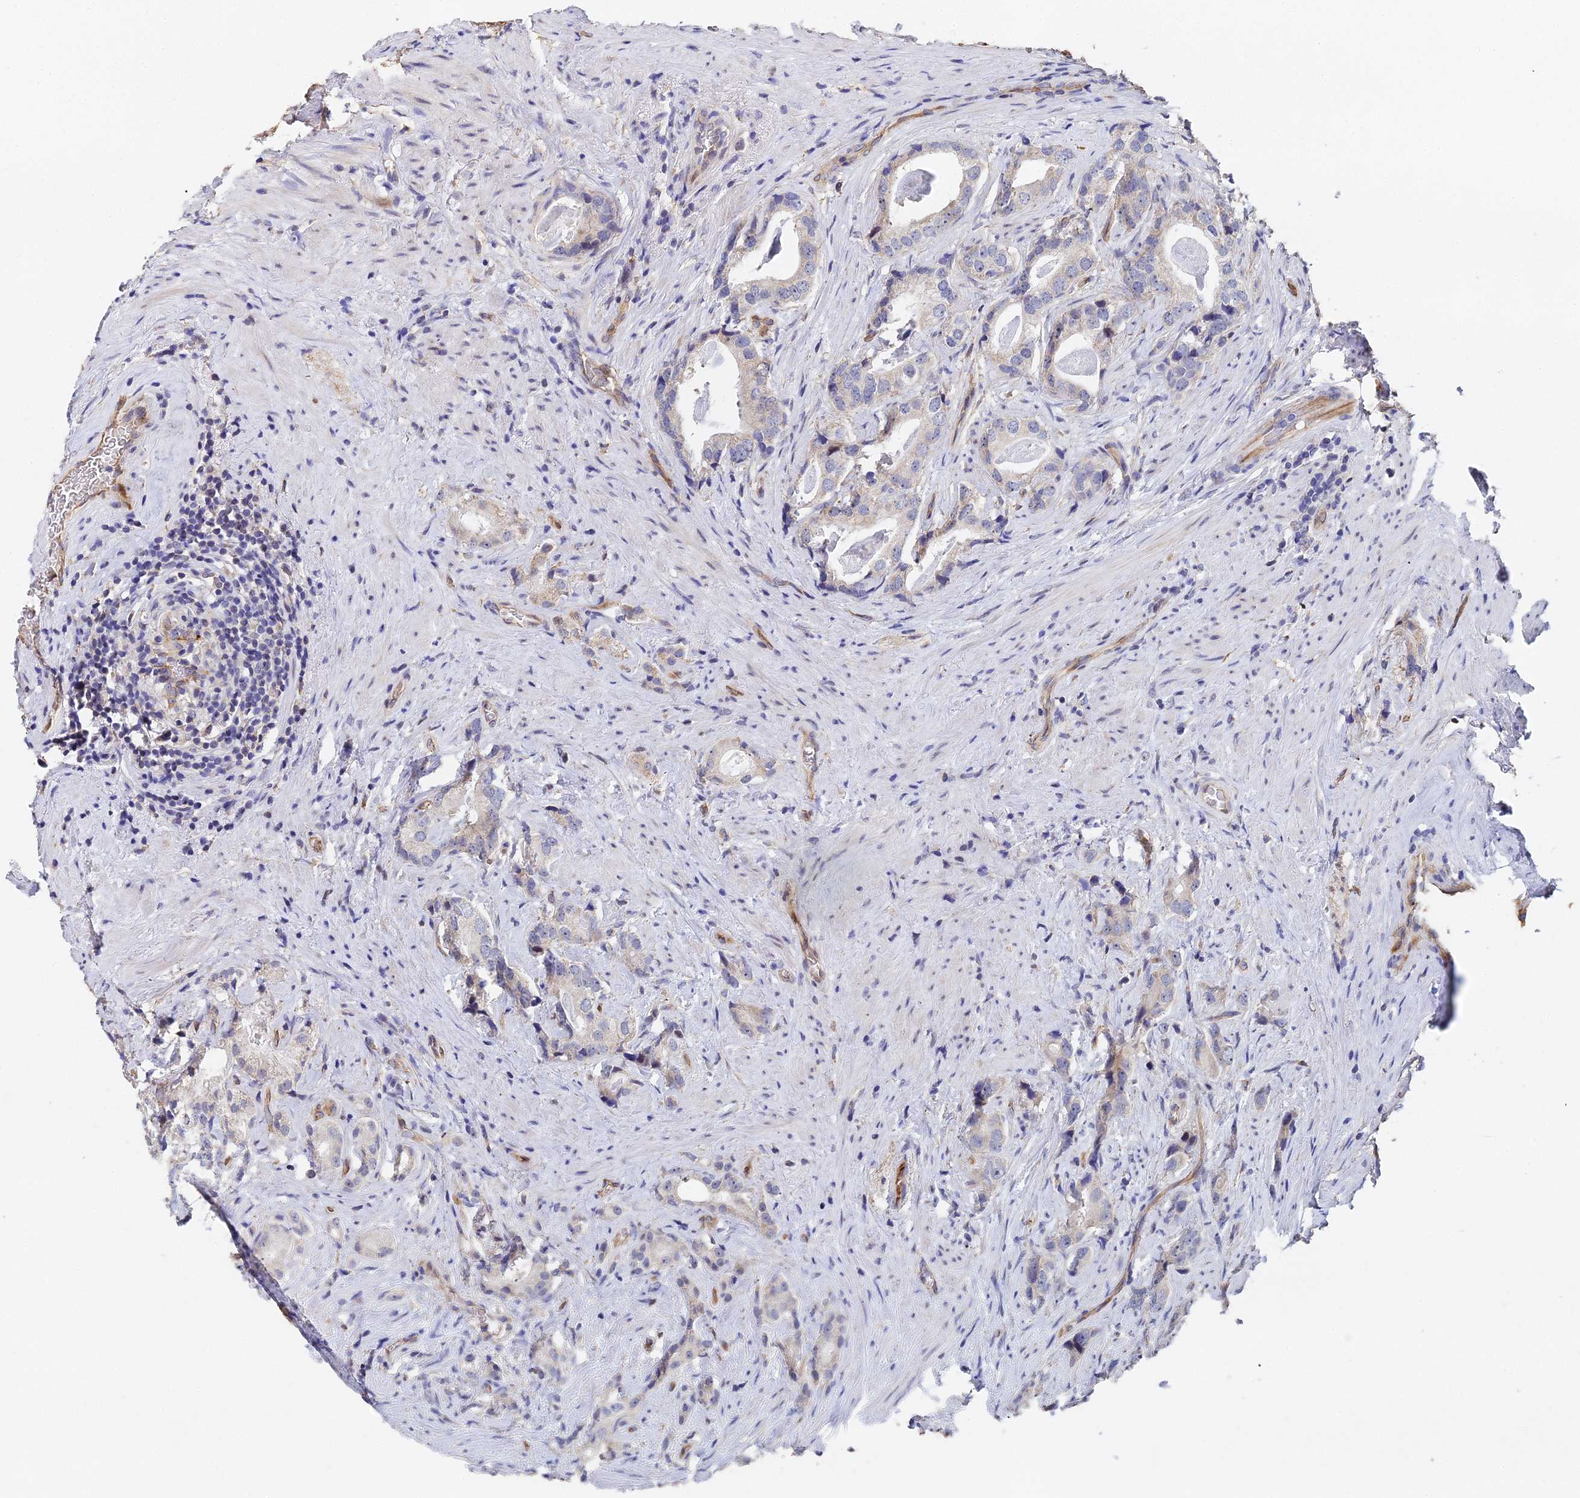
{"staining": {"intensity": "weak", "quantity": "<25%", "location": "cytoplasmic/membranous"}, "tissue": "prostate cancer", "cell_type": "Tumor cells", "image_type": "cancer", "snomed": [{"axis": "morphology", "description": "Adenocarcinoma, Low grade"}, {"axis": "topography", "description": "Prostate"}], "caption": "Prostate cancer (low-grade adenocarcinoma) was stained to show a protein in brown. There is no significant staining in tumor cells.", "gene": "ENSG00000268674", "patient": {"sex": "male", "age": 71}}